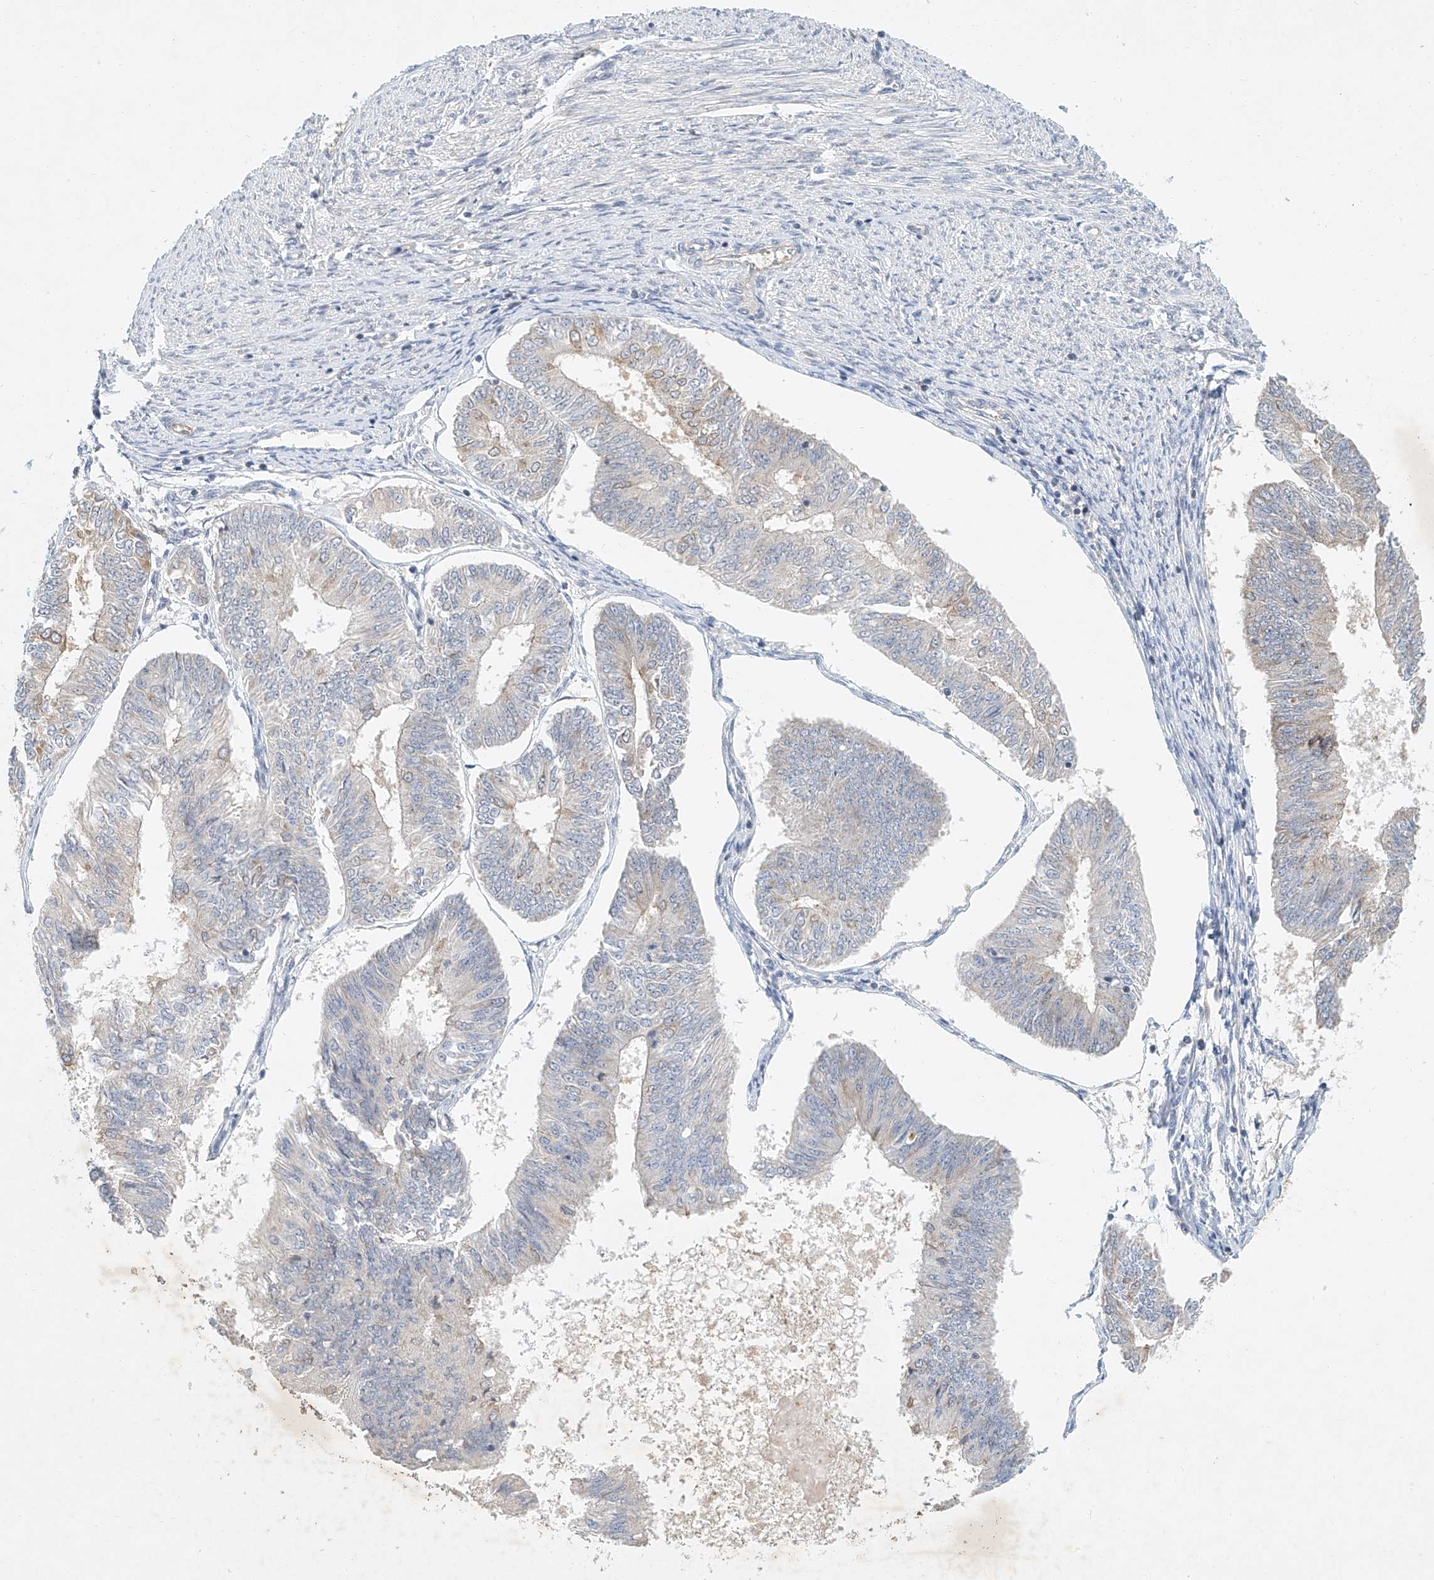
{"staining": {"intensity": "weak", "quantity": "<25%", "location": "cytoplasmic/membranous"}, "tissue": "endometrial cancer", "cell_type": "Tumor cells", "image_type": "cancer", "snomed": [{"axis": "morphology", "description": "Adenocarcinoma, NOS"}, {"axis": "topography", "description": "Endometrium"}], "caption": "High magnification brightfield microscopy of adenocarcinoma (endometrial) stained with DAB (brown) and counterstained with hematoxylin (blue): tumor cells show no significant staining.", "gene": "CARMIL1", "patient": {"sex": "female", "age": 58}}